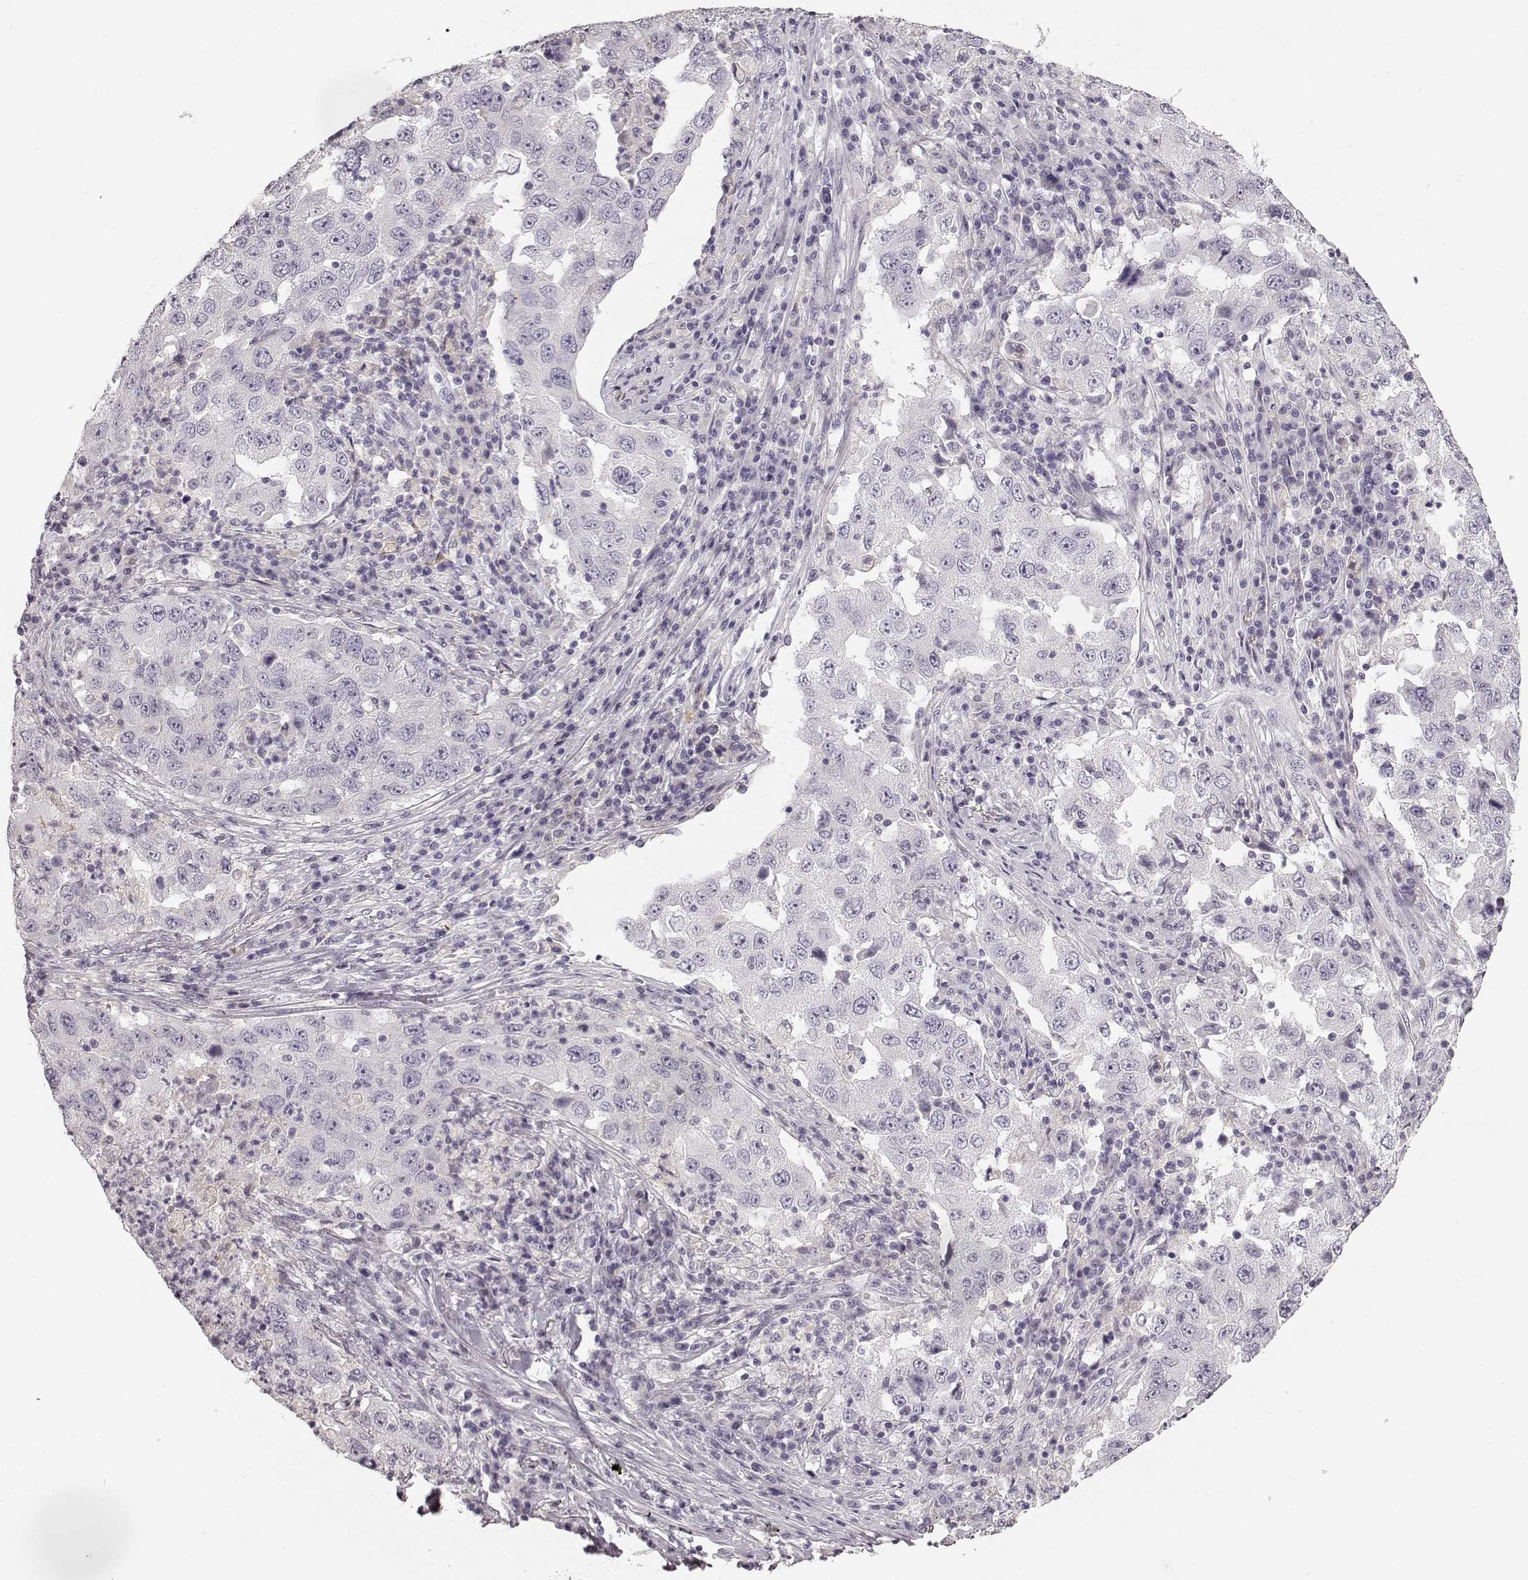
{"staining": {"intensity": "negative", "quantity": "none", "location": "none"}, "tissue": "lung cancer", "cell_type": "Tumor cells", "image_type": "cancer", "snomed": [{"axis": "morphology", "description": "Adenocarcinoma, NOS"}, {"axis": "topography", "description": "Lung"}], "caption": "DAB immunohistochemical staining of human lung cancer (adenocarcinoma) demonstrates no significant positivity in tumor cells.", "gene": "KIAA0319", "patient": {"sex": "male", "age": 73}}